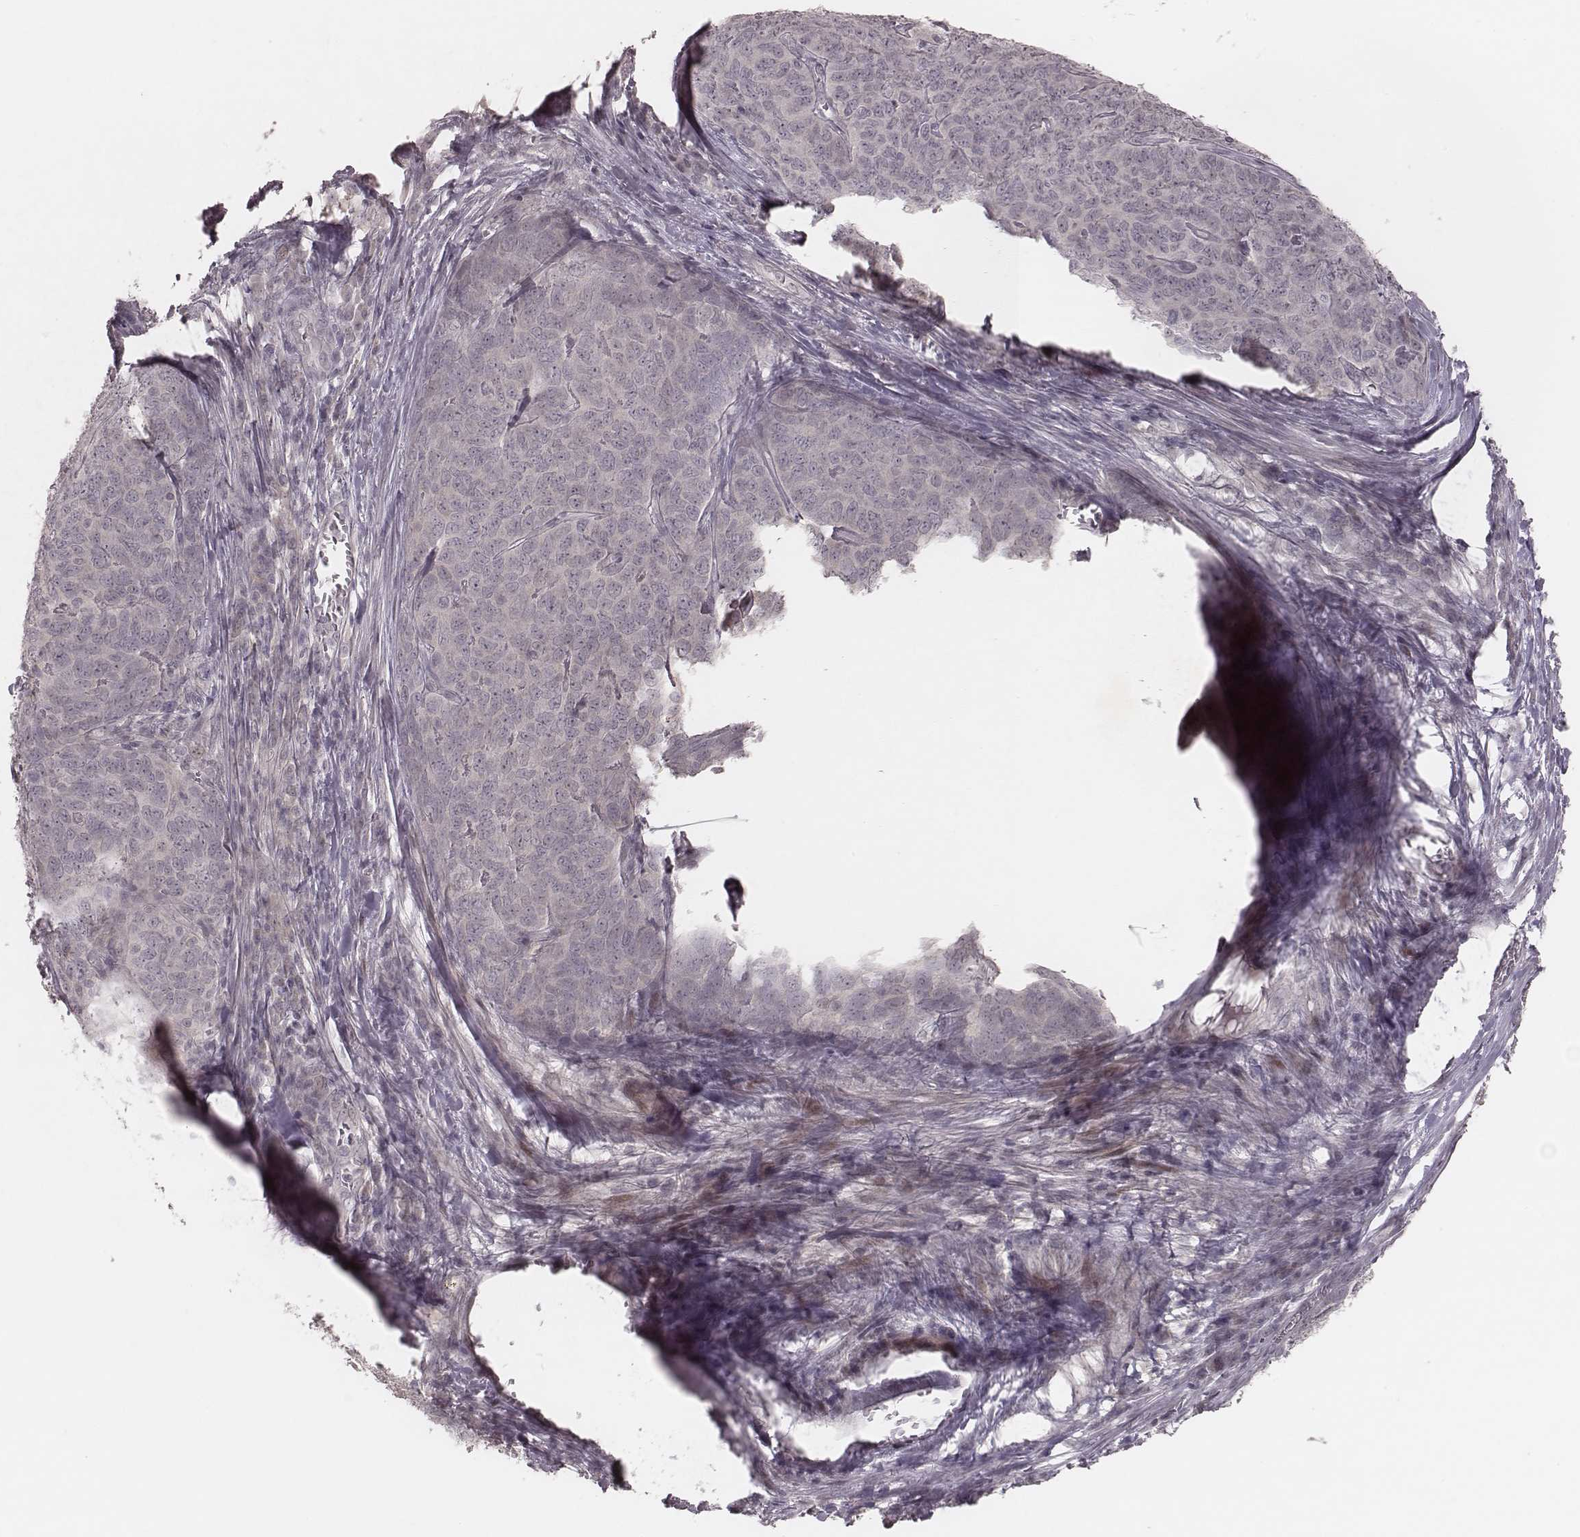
{"staining": {"intensity": "negative", "quantity": "none", "location": "none"}, "tissue": "skin cancer", "cell_type": "Tumor cells", "image_type": "cancer", "snomed": [{"axis": "morphology", "description": "Squamous cell carcinoma, NOS"}, {"axis": "topography", "description": "Skin"}, {"axis": "topography", "description": "Anal"}], "caption": "Photomicrograph shows no significant protein positivity in tumor cells of skin cancer (squamous cell carcinoma).", "gene": "FAM13B", "patient": {"sex": "female", "age": 51}}